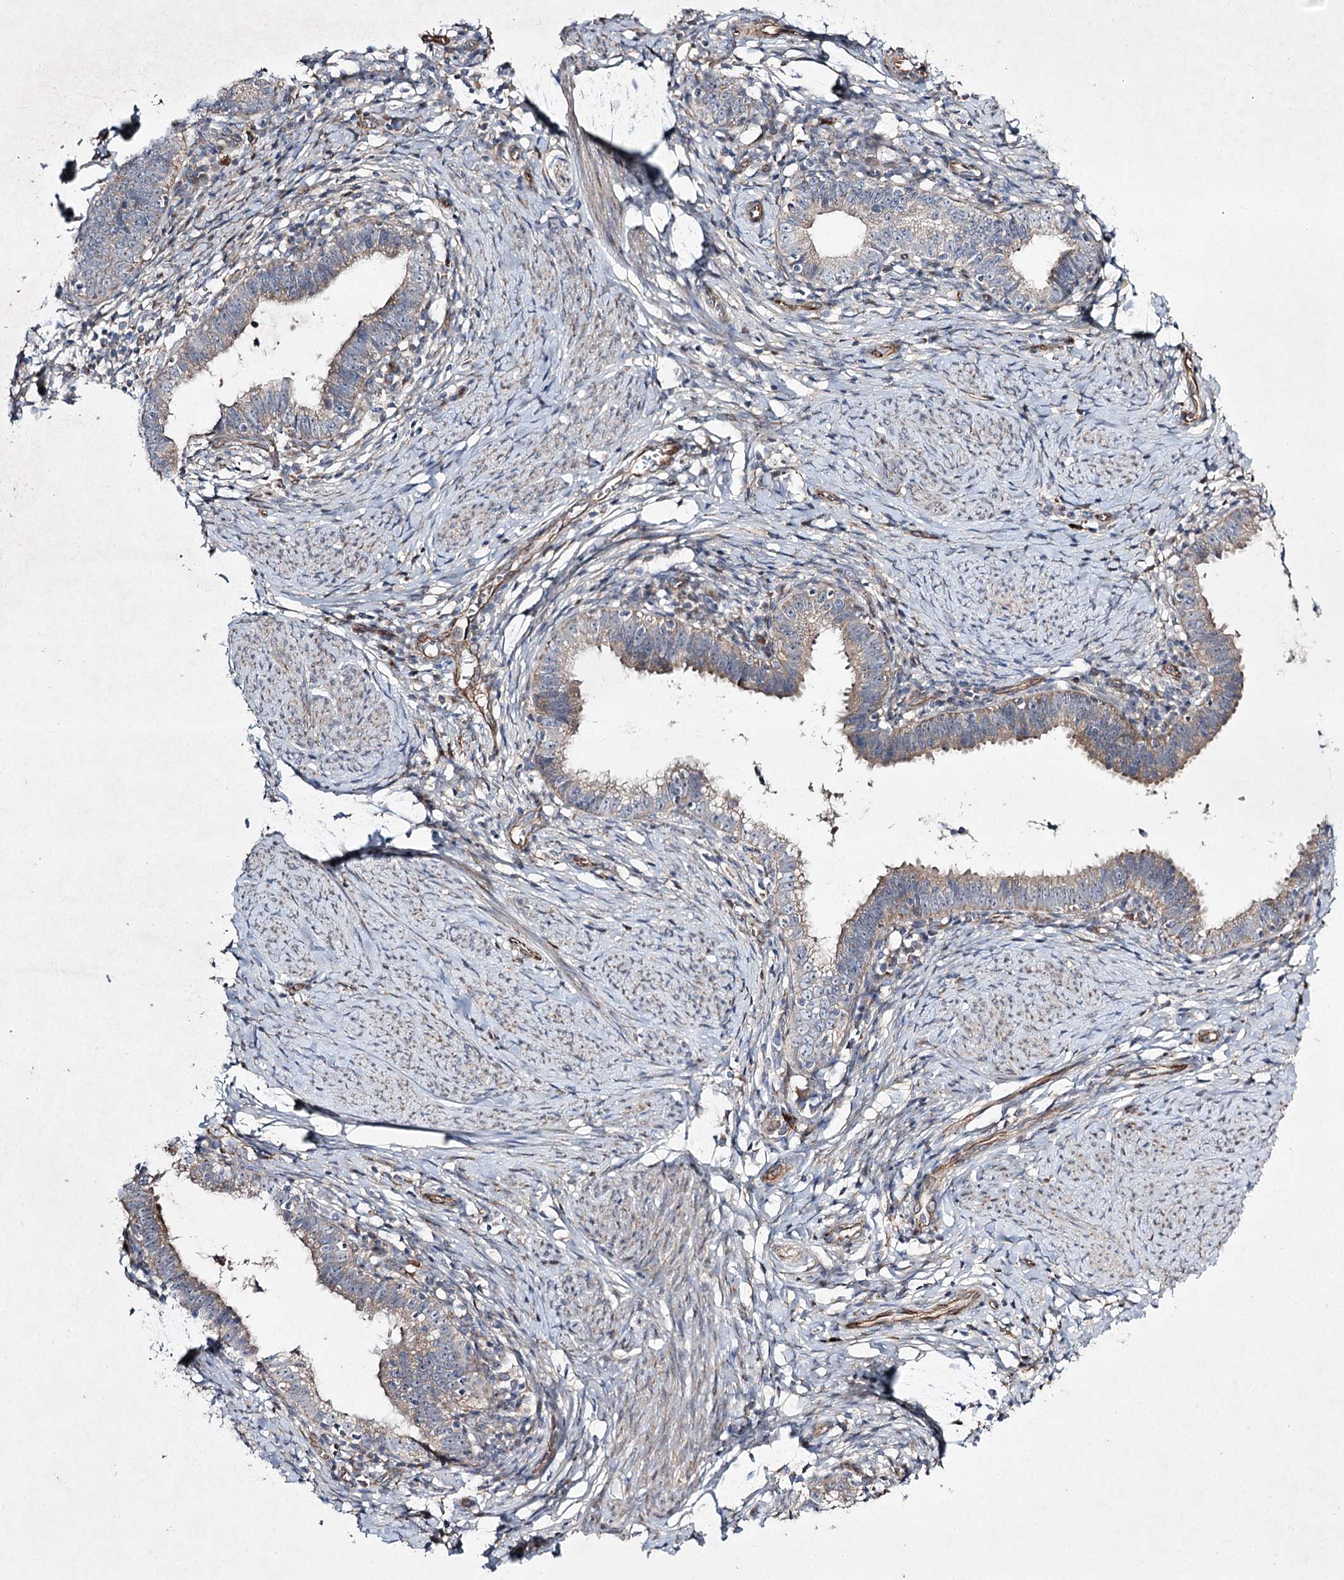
{"staining": {"intensity": "weak", "quantity": "25%-75%", "location": "cytoplasmic/membranous"}, "tissue": "cervical cancer", "cell_type": "Tumor cells", "image_type": "cancer", "snomed": [{"axis": "morphology", "description": "Adenocarcinoma, NOS"}, {"axis": "topography", "description": "Cervix"}], "caption": "Immunohistochemical staining of cervical cancer displays weak cytoplasmic/membranous protein expression in approximately 25%-75% of tumor cells. Using DAB (3,3'-diaminobenzidine) (brown) and hematoxylin (blue) stains, captured at high magnification using brightfield microscopy.", "gene": "KIAA0825", "patient": {"sex": "female", "age": 36}}